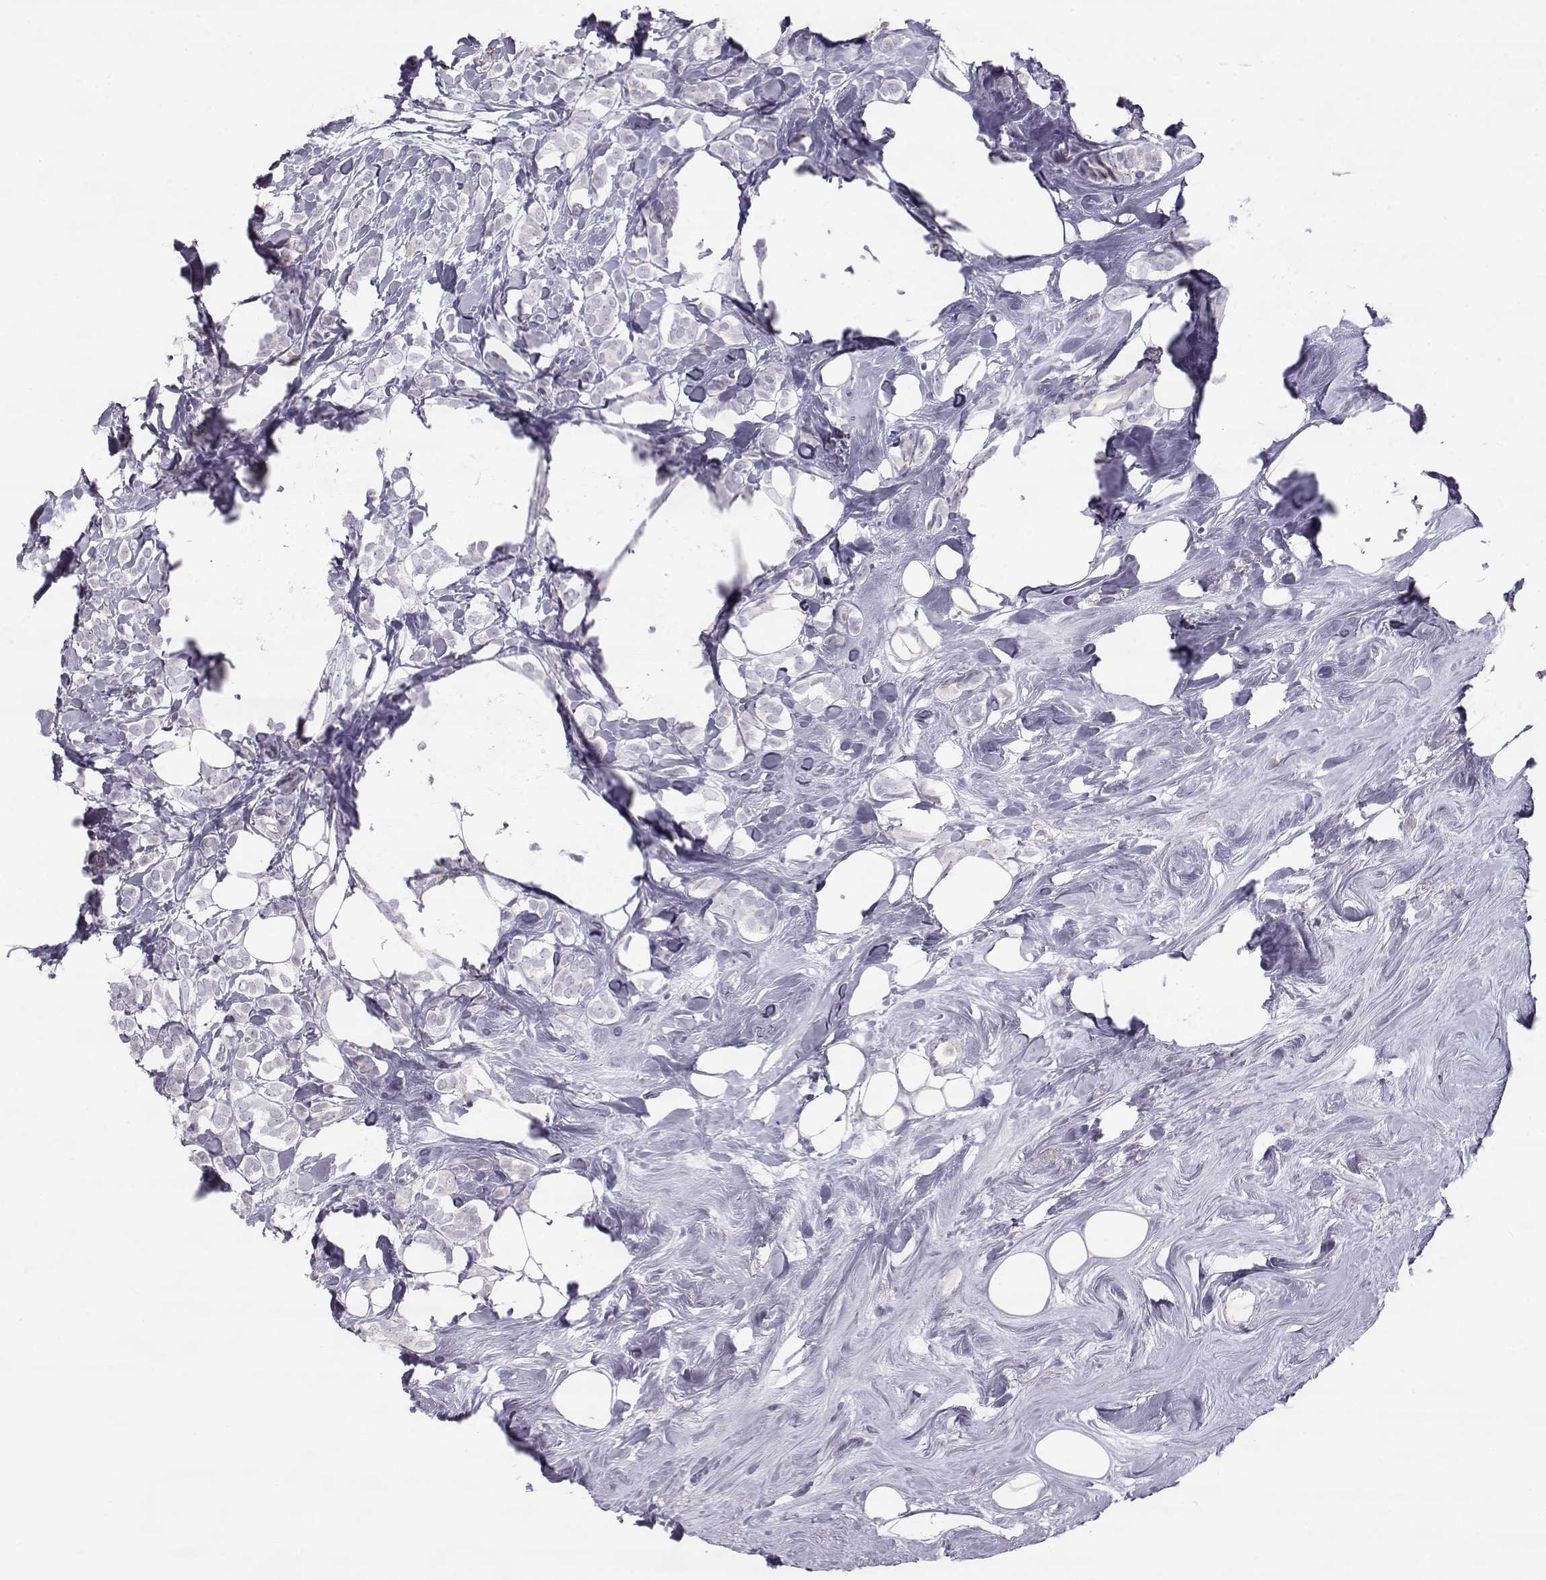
{"staining": {"intensity": "negative", "quantity": "none", "location": "none"}, "tissue": "breast cancer", "cell_type": "Tumor cells", "image_type": "cancer", "snomed": [{"axis": "morphology", "description": "Lobular carcinoma"}, {"axis": "topography", "description": "Breast"}], "caption": "Immunohistochemistry (IHC) of breast cancer reveals no positivity in tumor cells.", "gene": "SLITRK3", "patient": {"sex": "female", "age": 49}}